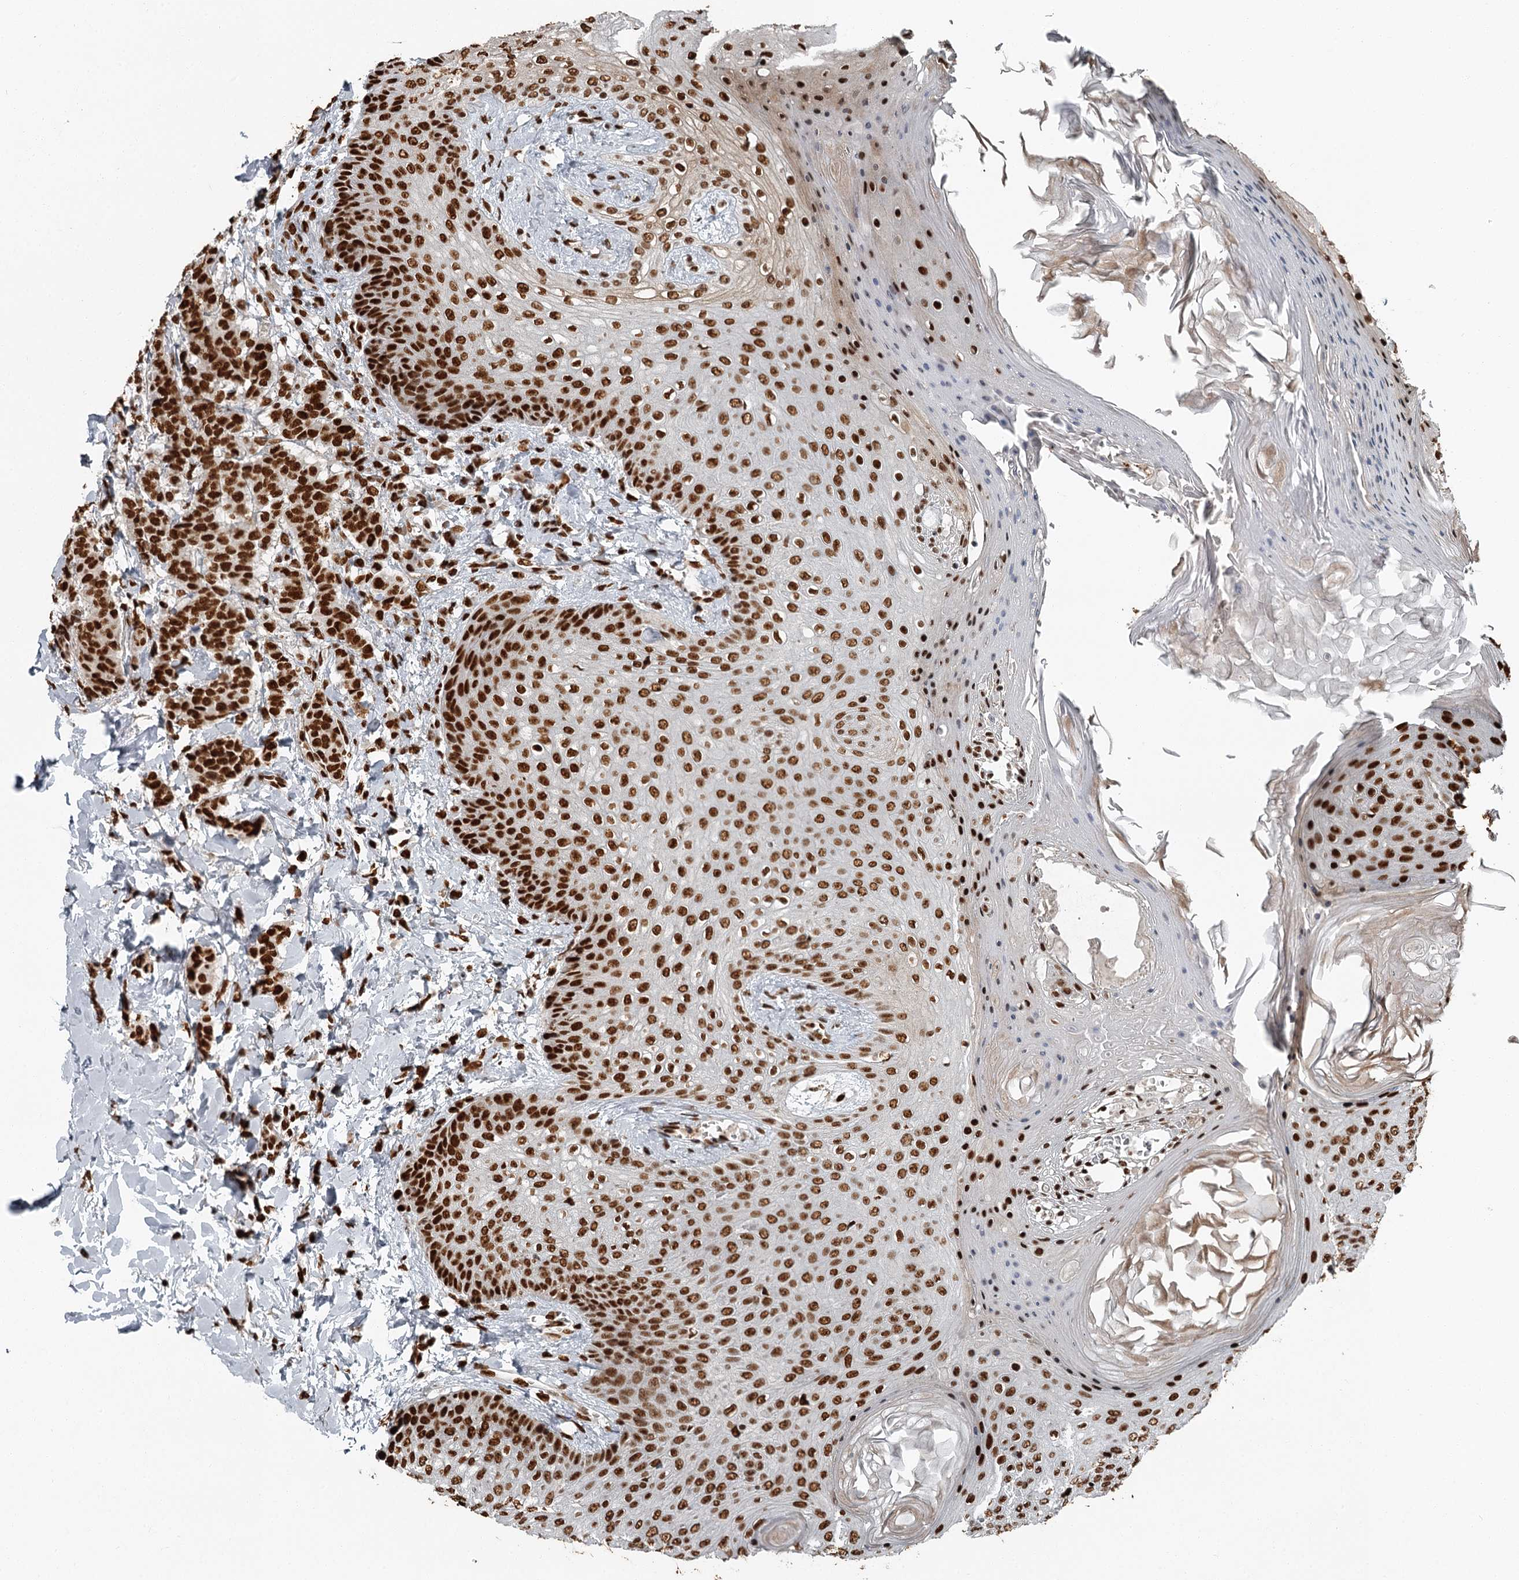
{"staining": {"intensity": "strong", "quantity": ">75%", "location": "nuclear"}, "tissue": "breast cancer", "cell_type": "Tumor cells", "image_type": "cancer", "snomed": [{"axis": "morphology", "description": "Duct carcinoma"}, {"axis": "topography", "description": "Breast"}], "caption": "Tumor cells display high levels of strong nuclear positivity in approximately >75% of cells in human breast cancer (intraductal carcinoma). The staining was performed using DAB (3,3'-diaminobenzidine) to visualize the protein expression in brown, while the nuclei were stained in blue with hematoxylin (Magnification: 20x).", "gene": "RBBP7", "patient": {"sex": "female", "age": 40}}